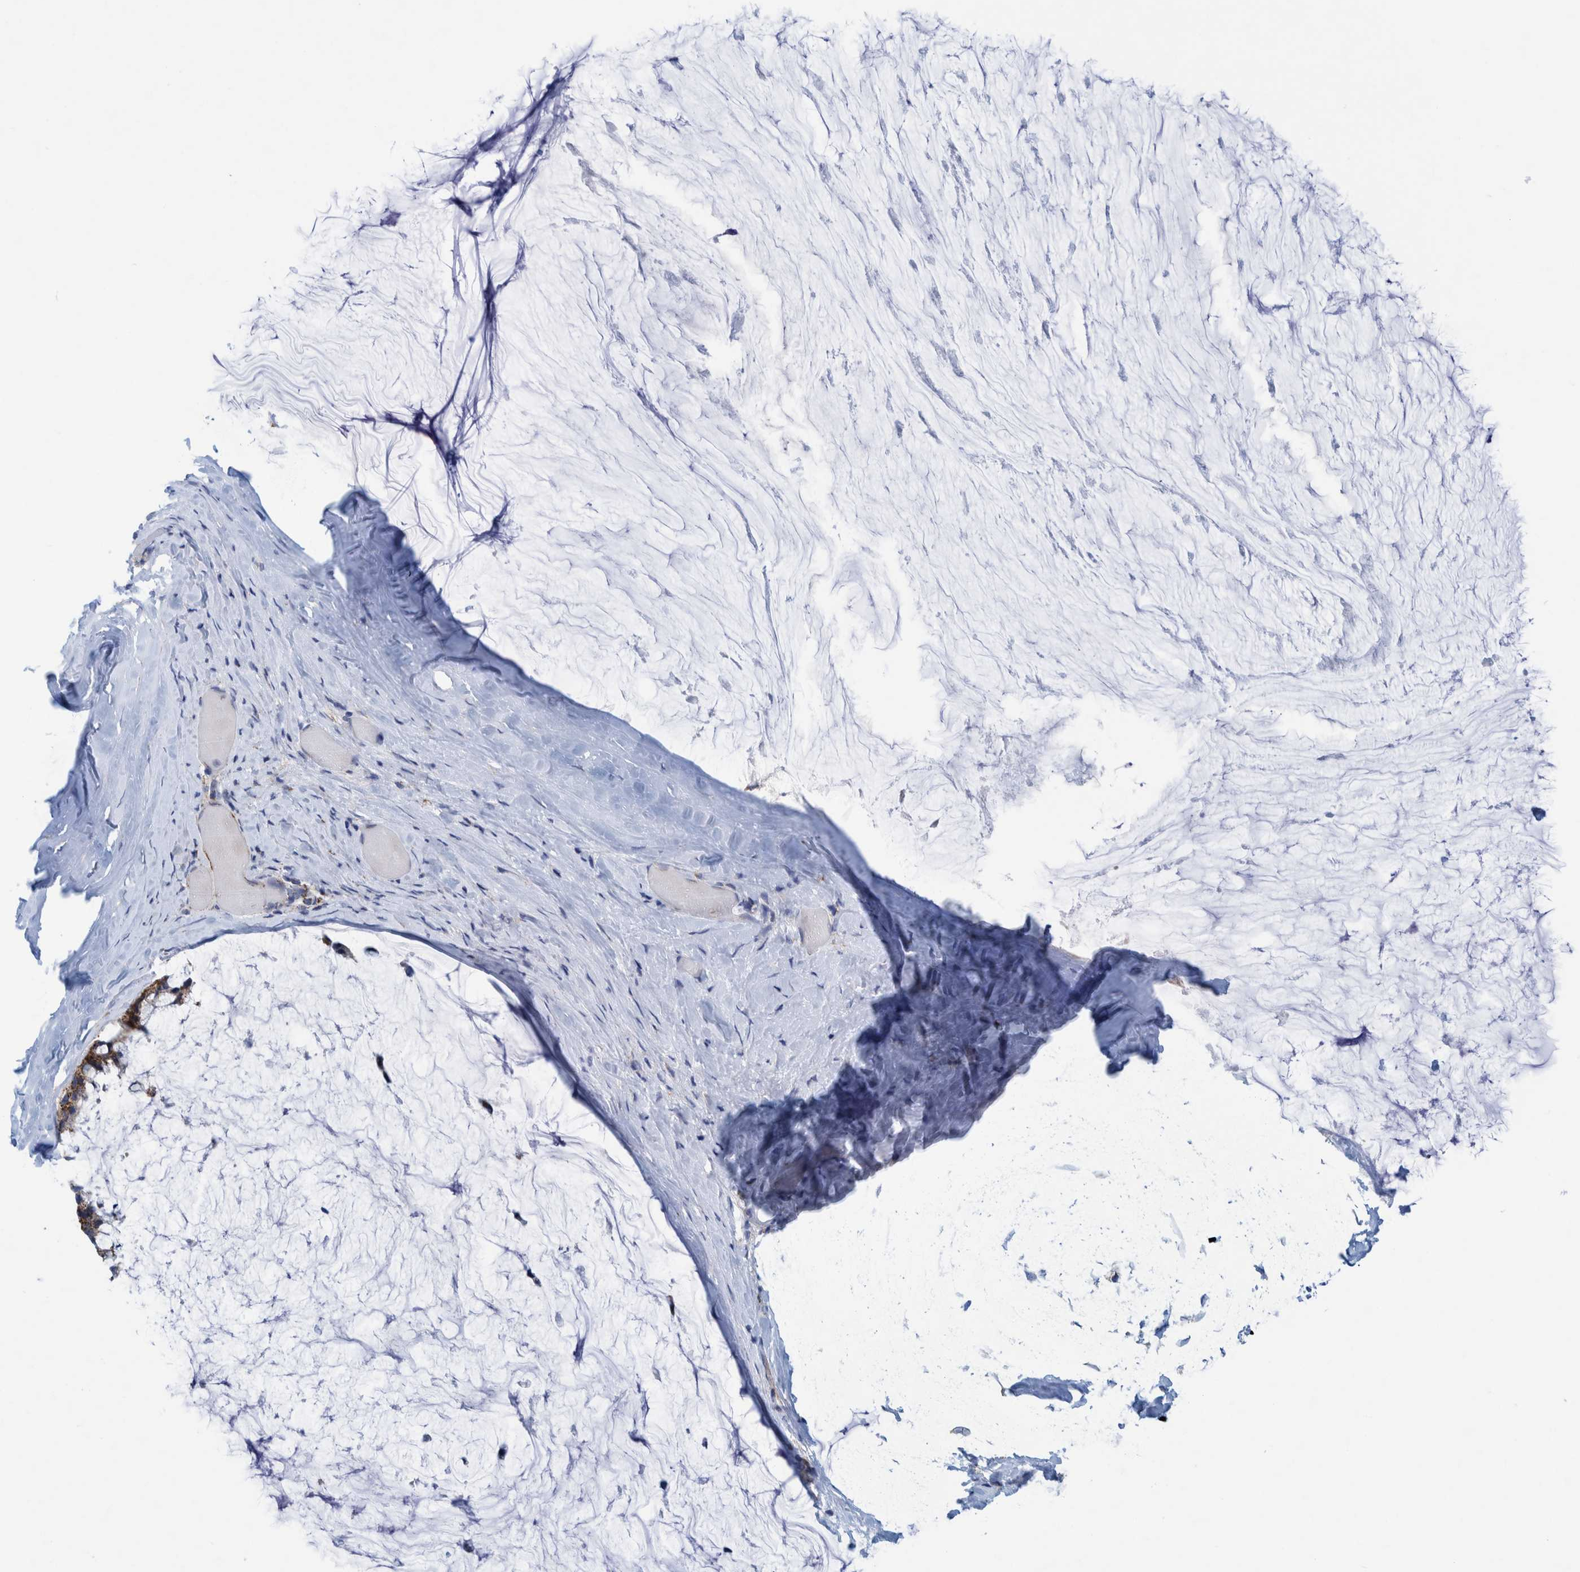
{"staining": {"intensity": "weak", "quantity": ">75%", "location": "cytoplasmic/membranous"}, "tissue": "ovarian cancer", "cell_type": "Tumor cells", "image_type": "cancer", "snomed": [{"axis": "morphology", "description": "Cystadenocarcinoma, mucinous, NOS"}, {"axis": "topography", "description": "Ovary"}], "caption": "The immunohistochemical stain highlights weak cytoplasmic/membranous expression in tumor cells of ovarian cancer (mucinous cystadenocarcinoma) tissue. The staining was performed using DAB, with brown indicating positive protein expression. Nuclei are stained blue with hematoxylin.", "gene": "MRPS7", "patient": {"sex": "female", "age": 39}}